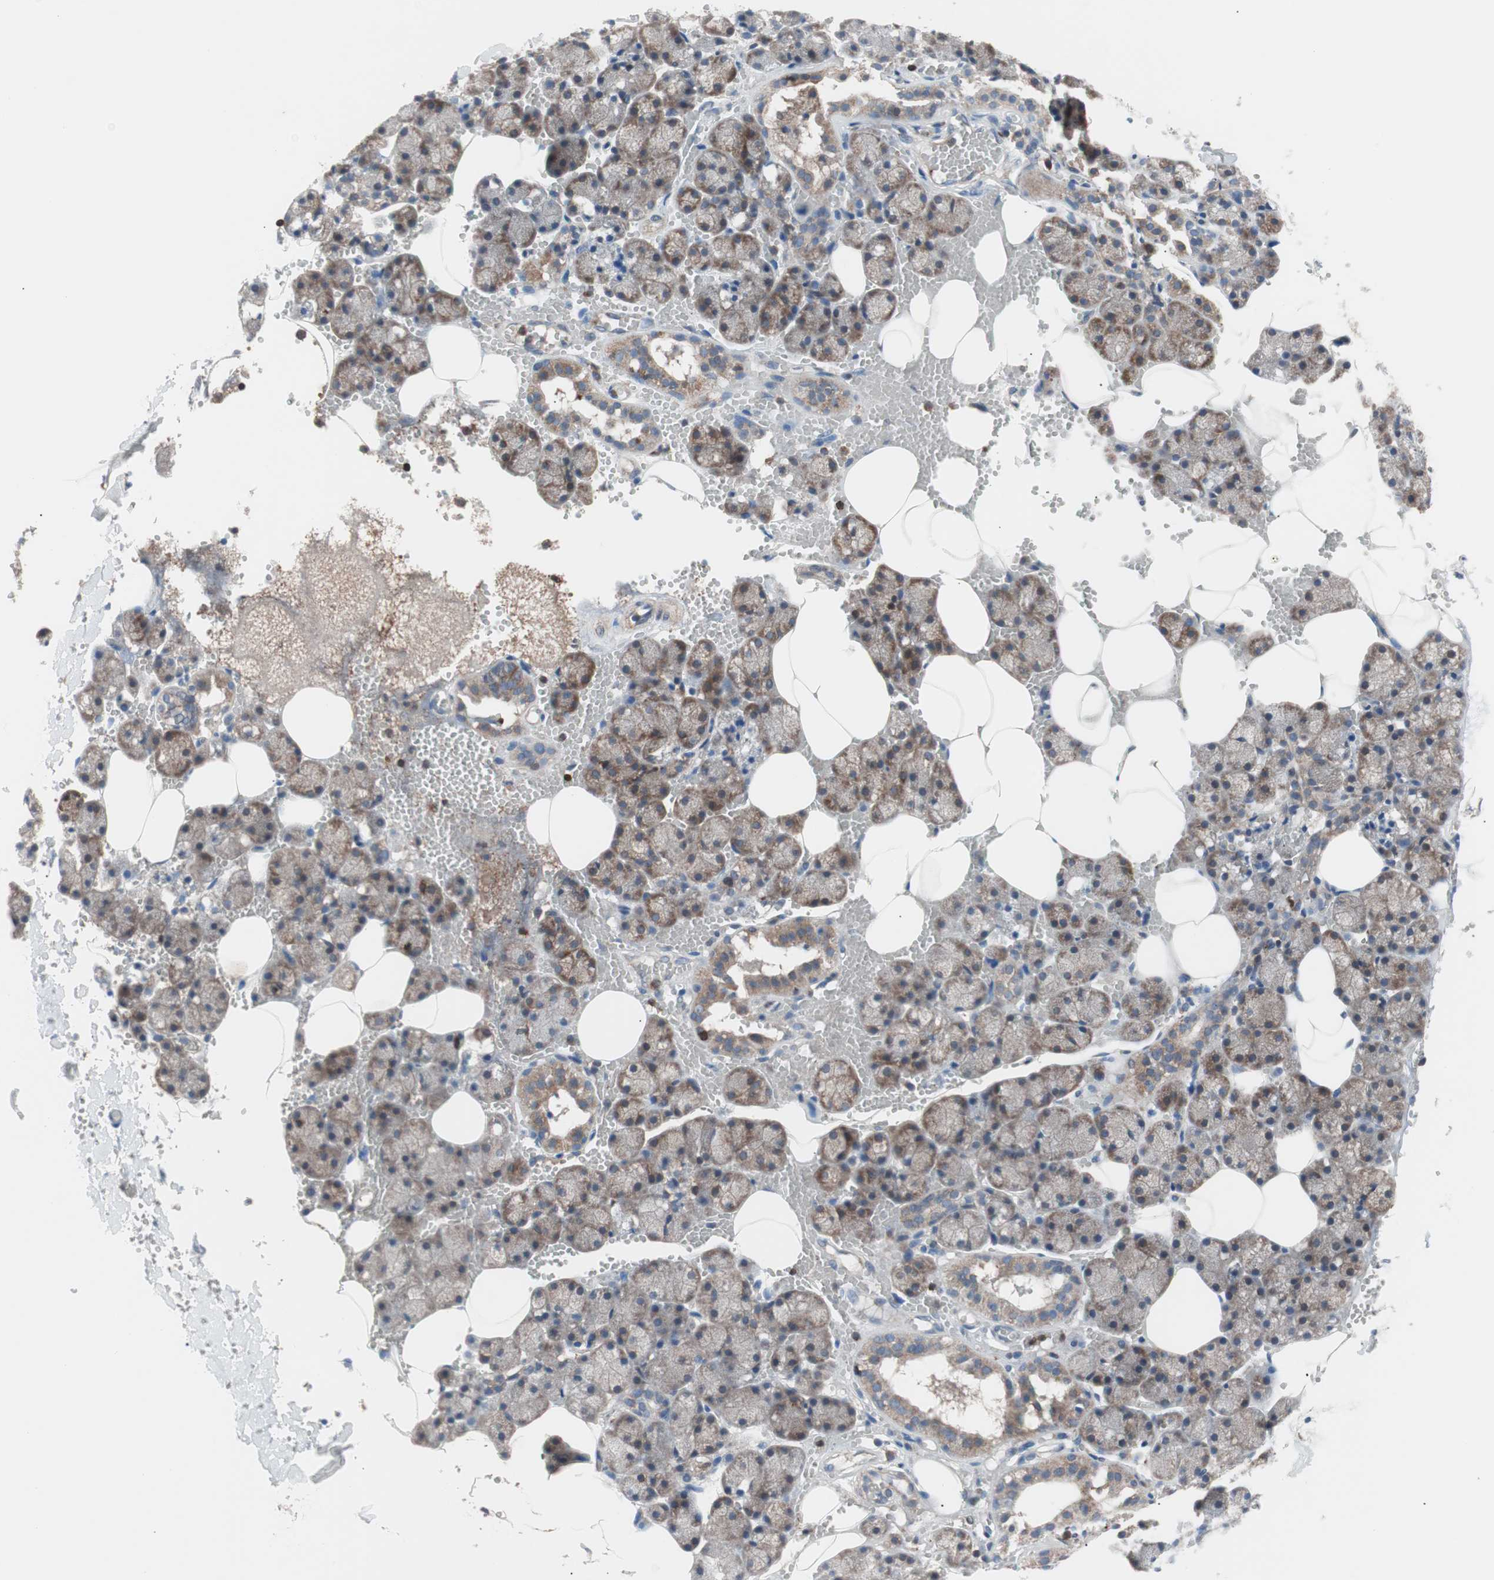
{"staining": {"intensity": "moderate", "quantity": "25%-75%", "location": "cytoplasmic/membranous"}, "tissue": "salivary gland", "cell_type": "Glandular cells", "image_type": "normal", "snomed": [{"axis": "morphology", "description": "Normal tissue, NOS"}, {"axis": "topography", "description": "Salivary gland"}], "caption": "Glandular cells exhibit medium levels of moderate cytoplasmic/membranous expression in about 25%-75% of cells in benign salivary gland.", "gene": "PIK3R1", "patient": {"sex": "male", "age": 62}}